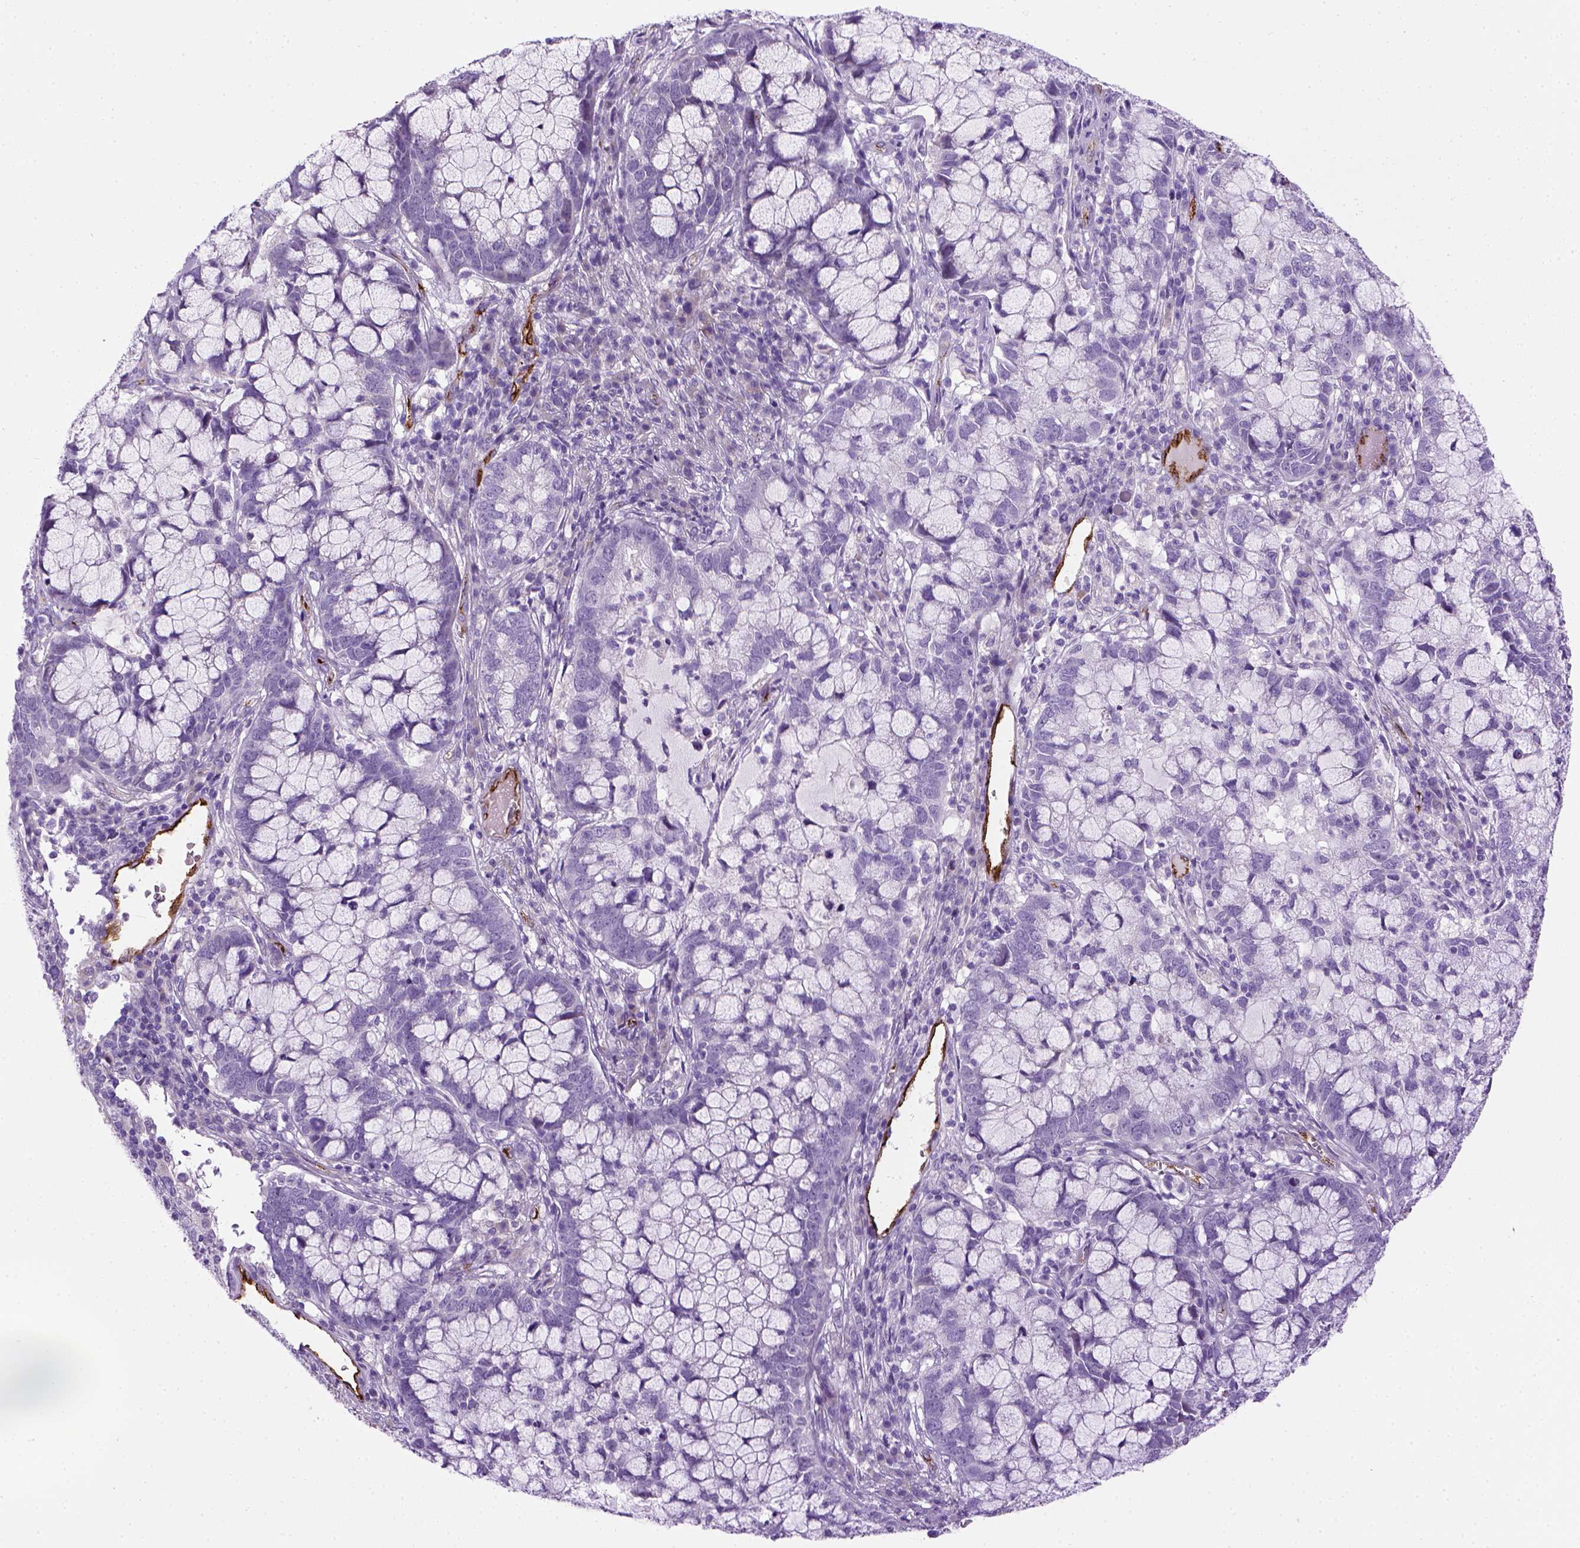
{"staining": {"intensity": "negative", "quantity": "none", "location": "none"}, "tissue": "cervical cancer", "cell_type": "Tumor cells", "image_type": "cancer", "snomed": [{"axis": "morphology", "description": "Adenocarcinoma, NOS"}, {"axis": "topography", "description": "Cervix"}], "caption": "Immunohistochemical staining of human cervical cancer shows no significant staining in tumor cells.", "gene": "VWF", "patient": {"sex": "female", "age": 40}}